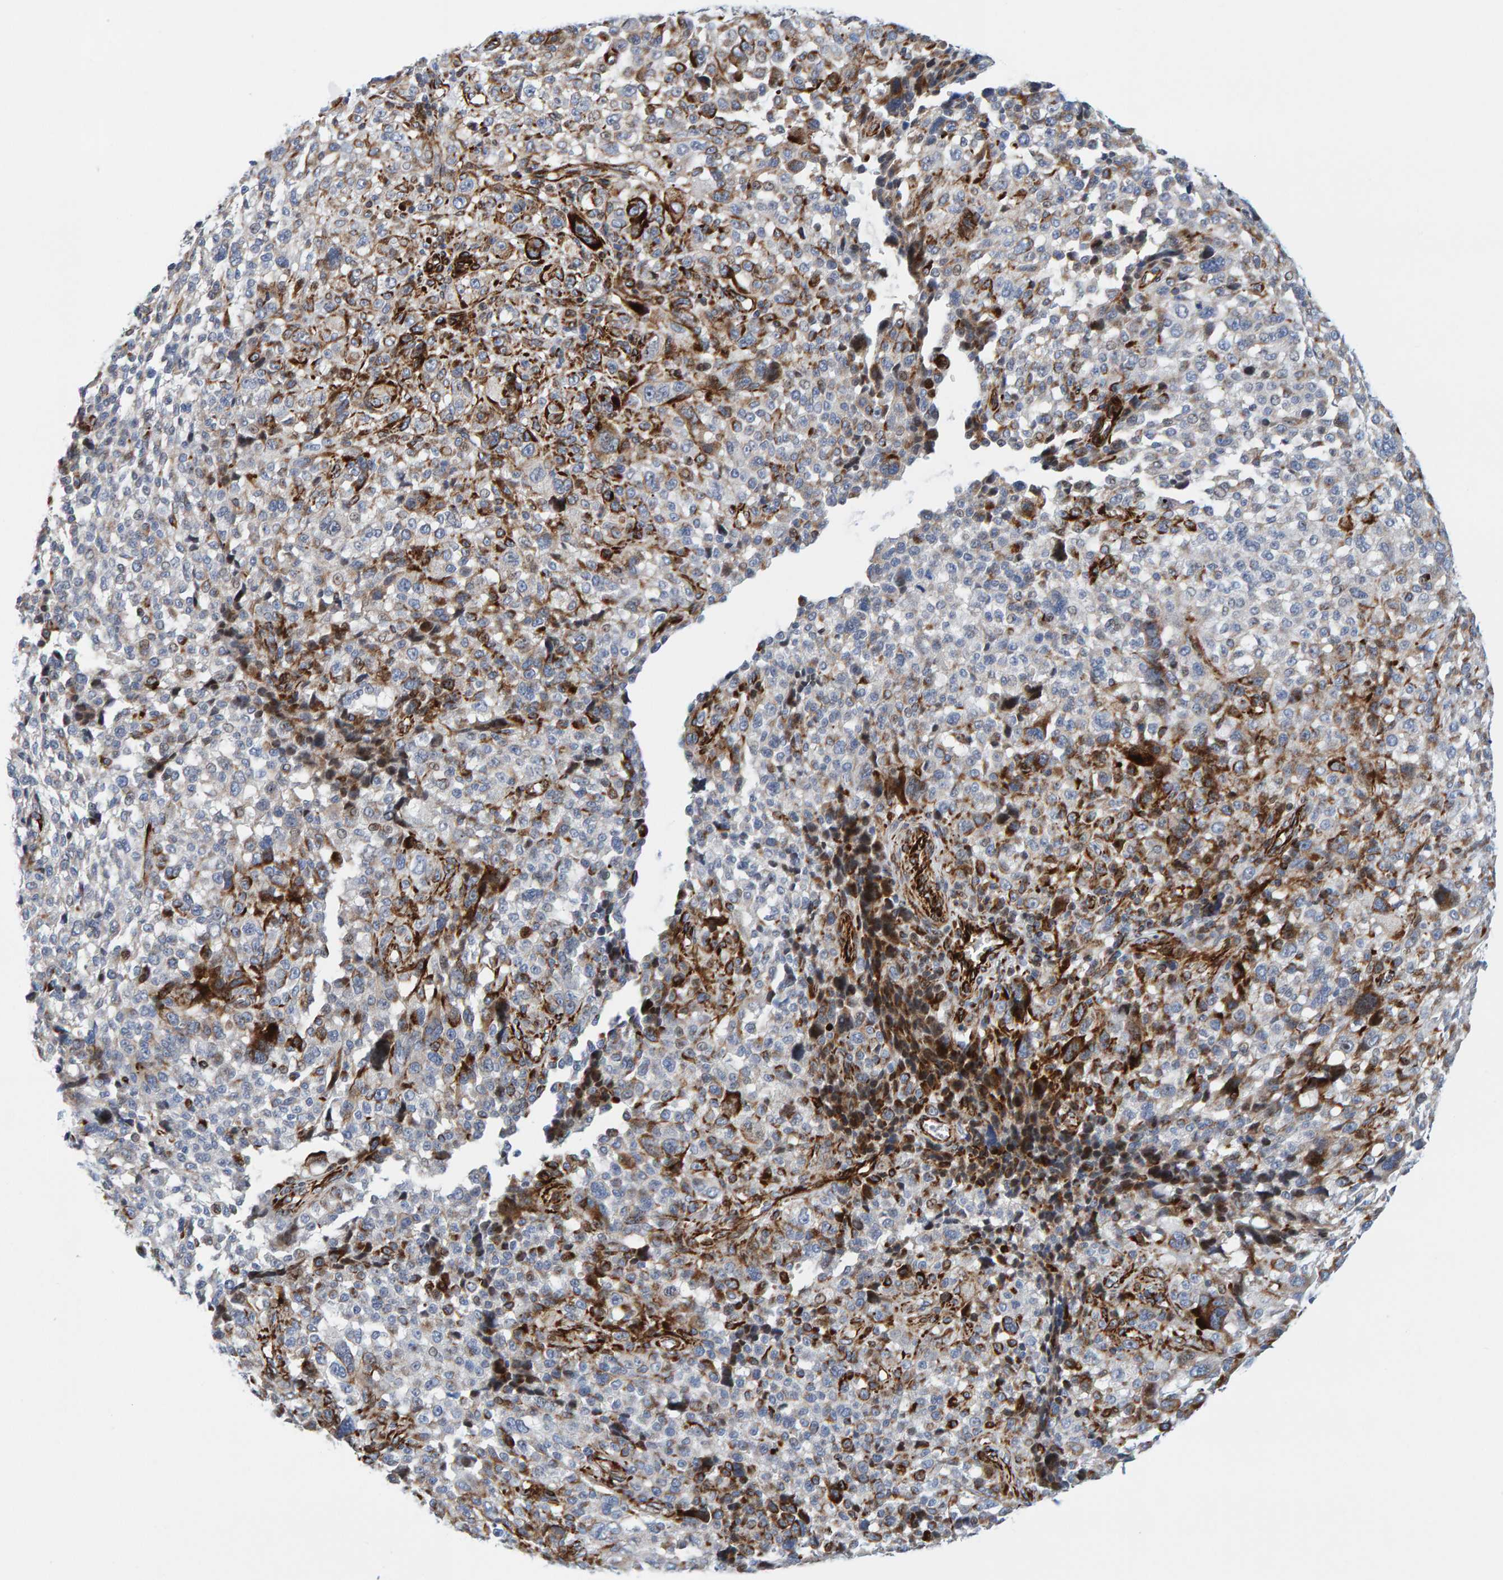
{"staining": {"intensity": "weak", "quantity": "<25%", "location": "cytoplasmic/membranous"}, "tissue": "melanoma", "cell_type": "Tumor cells", "image_type": "cancer", "snomed": [{"axis": "morphology", "description": "Malignant melanoma, NOS"}, {"axis": "topography", "description": "Skin"}], "caption": "The image exhibits no staining of tumor cells in malignant melanoma.", "gene": "POLG2", "patient": {"sex": "female", "age": 55}}